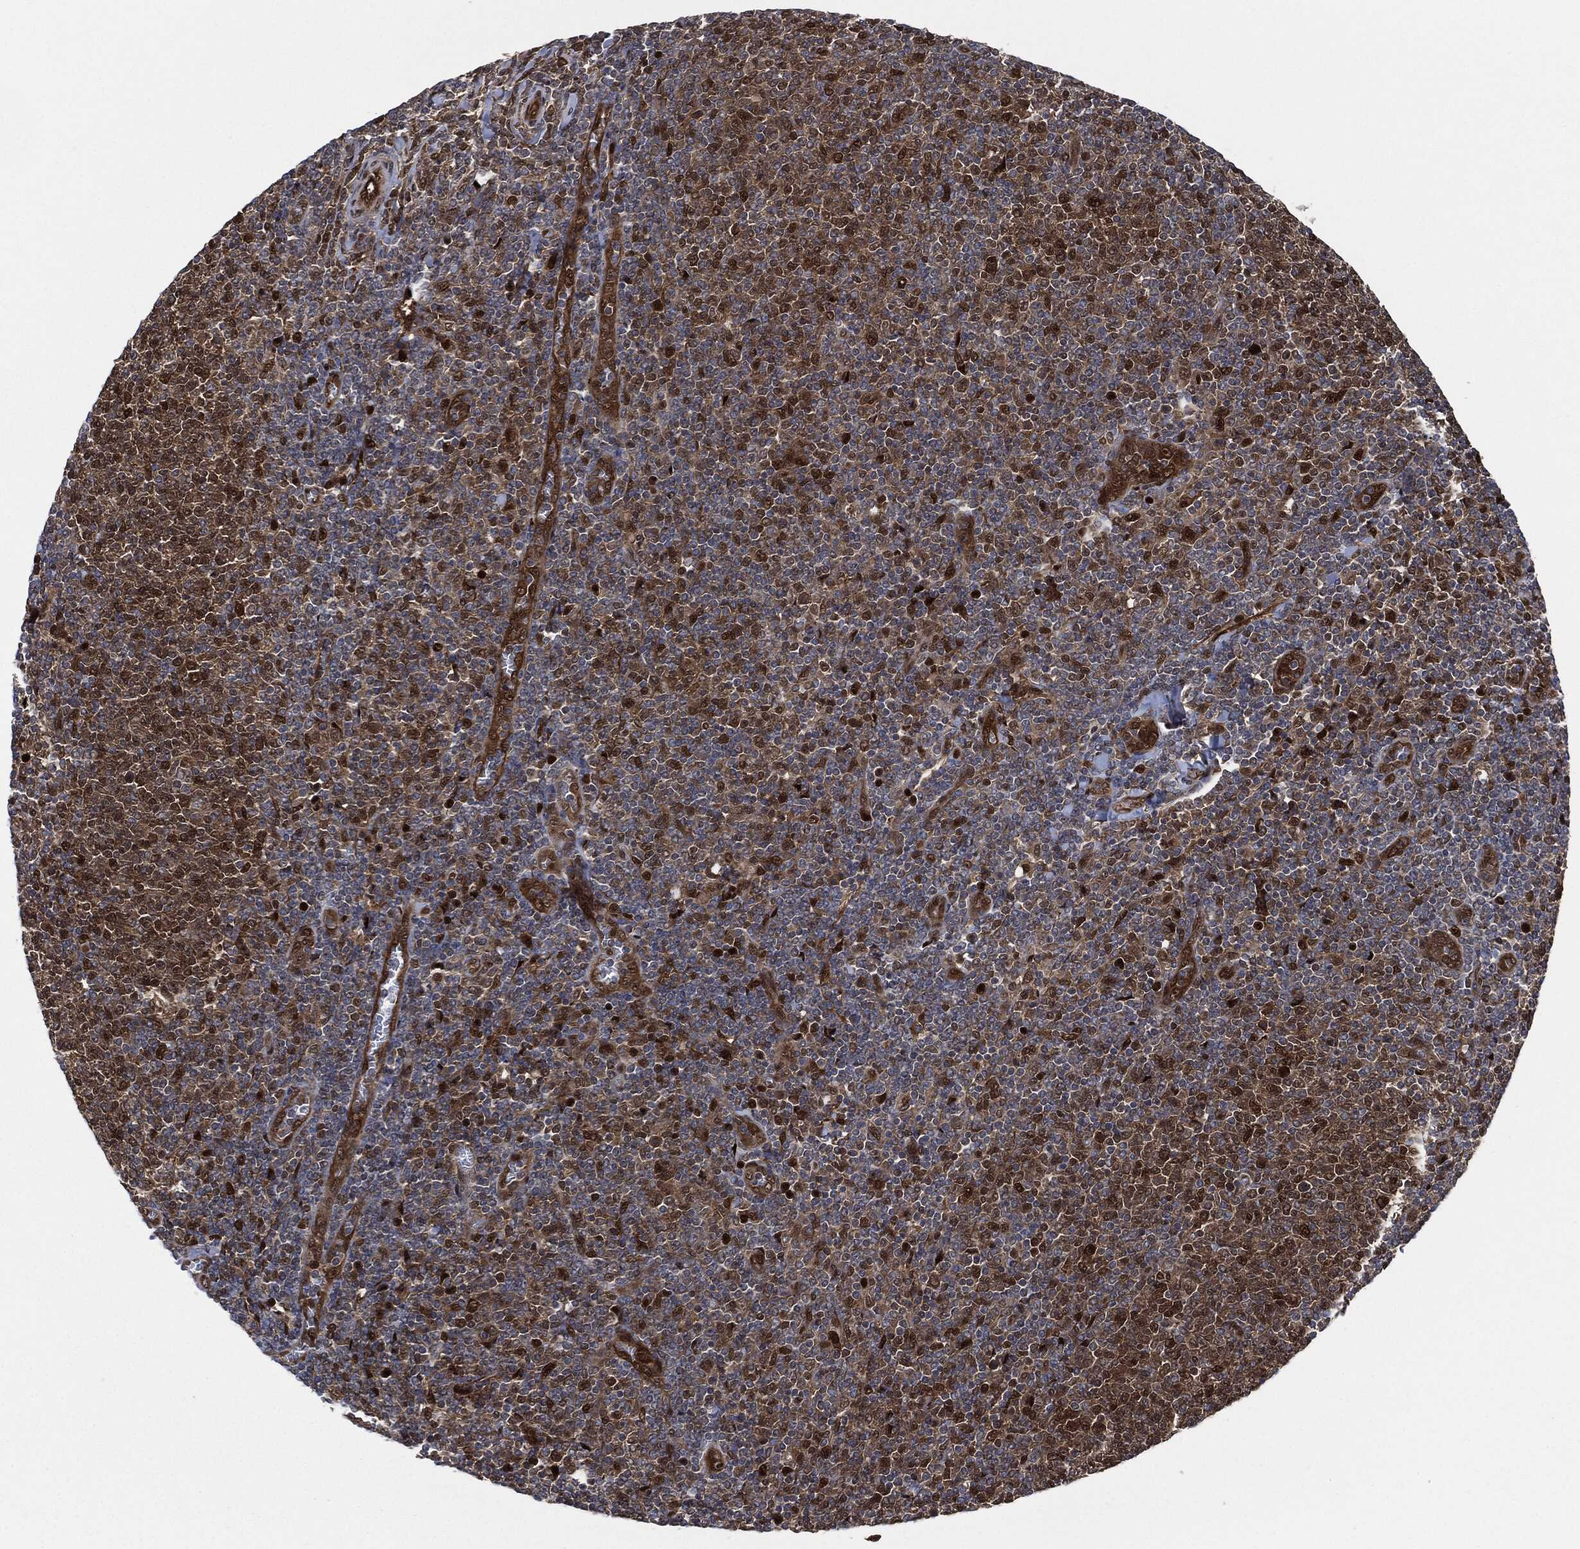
{"staining": {"intensity": "moderate", "quantity": "25%-75%", "location": "cytoplasmic/membranous,nuclear"}, "tissue": "lymphoma", "cell_type": "Tumor cells", "image_type": "cancer", "snomed": [{"axis": "morphology", "description": "Malignant lymphoma, non-Hodgkin's type, Low grade"}, {"axis": "topography", "description": "Lymph node"}], "caption": "IHC staining of malignant lymphoma, non-Hodgkin's type (low-grade), which demonstrates medium levels of moderate cytoplasmic/membranous and nuclear expression in approximately 25%-75% of tumor cells indicating moderate cytoplasmic/membranous and nuclear protein staining. The staining was performed using DAB (brown) for protein detection and nuclei were counterstained in hematoxylin (blue).", "gene": "DCTN1", "patient": {"sex": "male", "age": 52}}